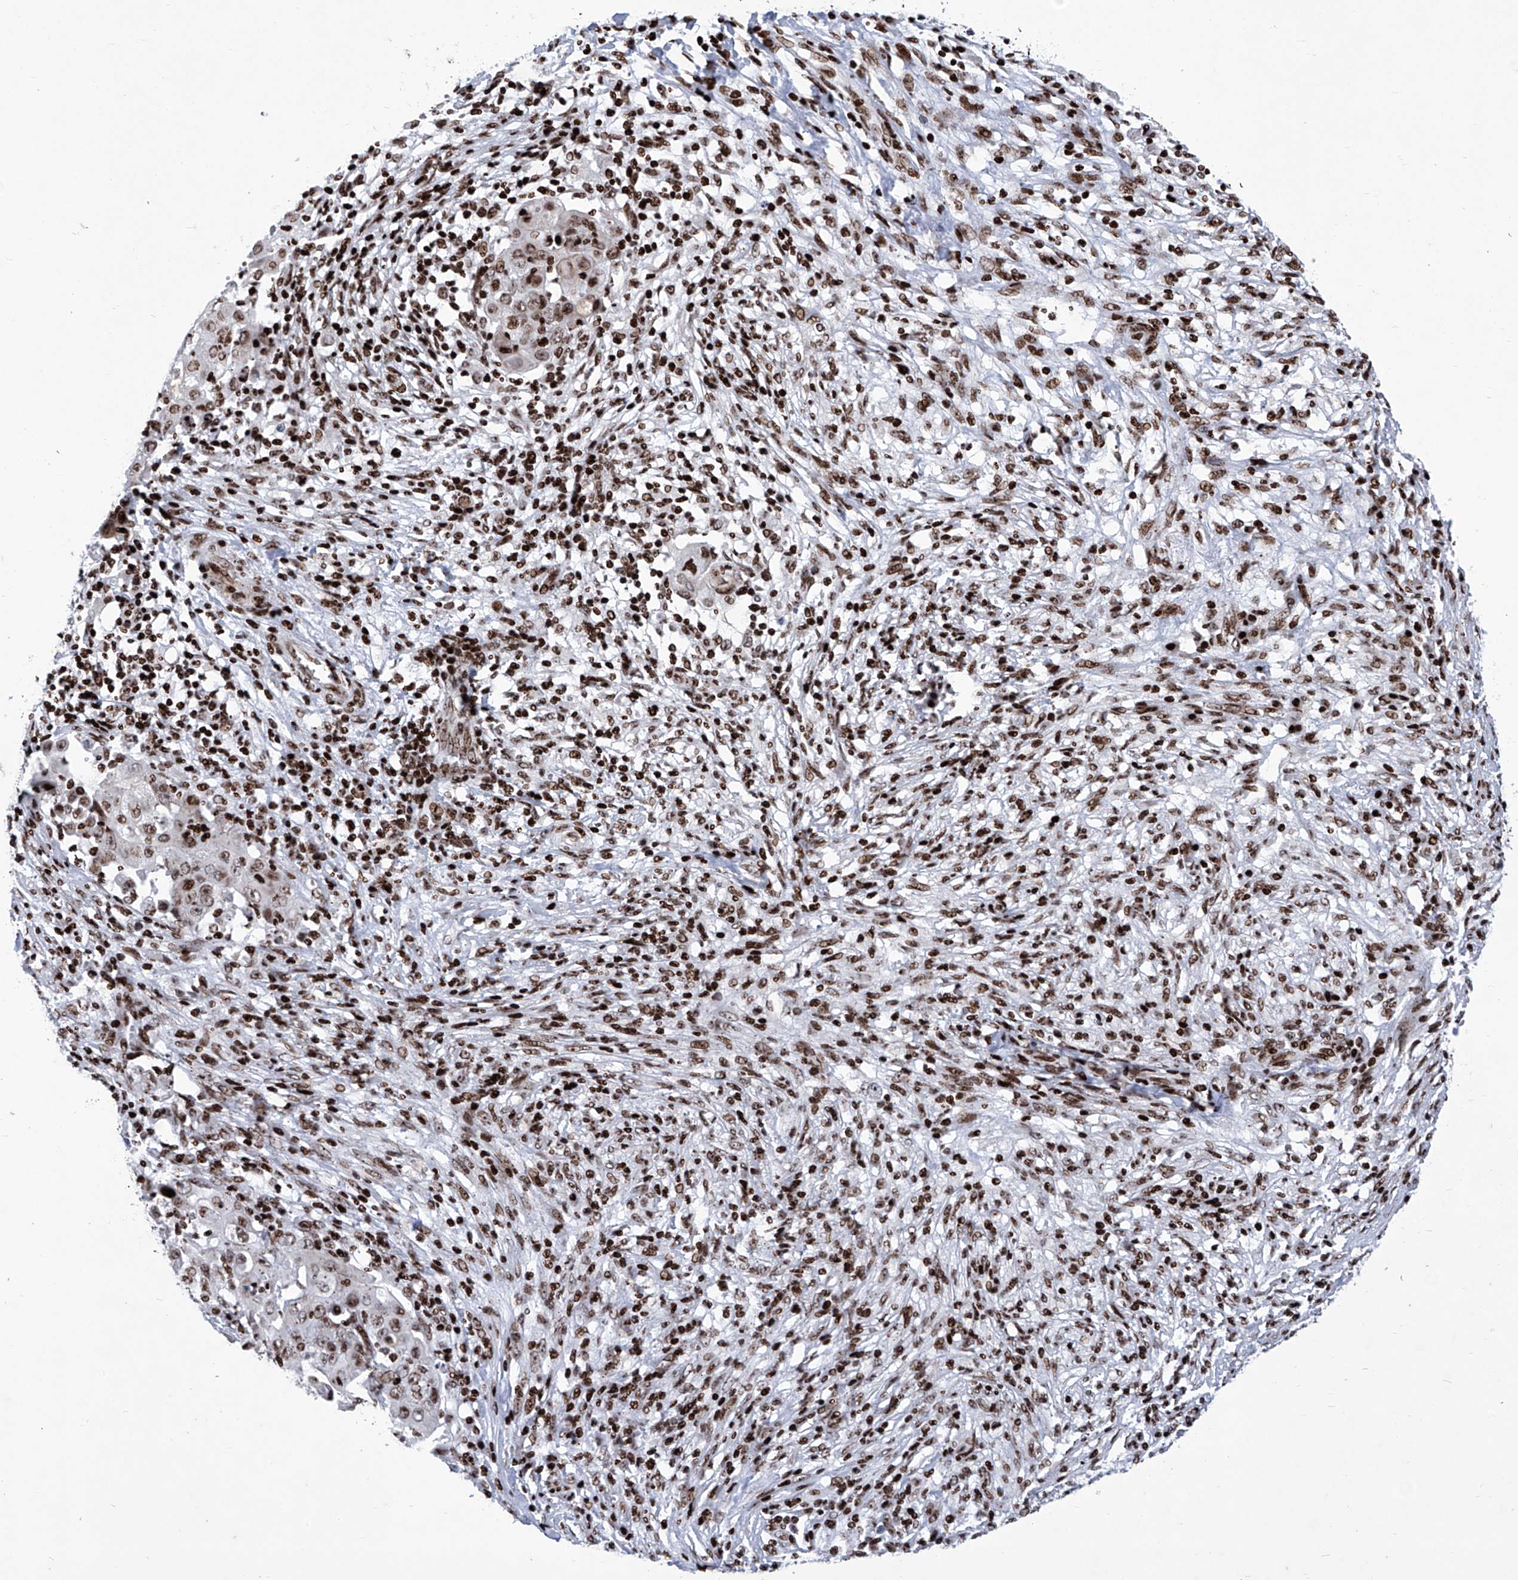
{"staining": {"intensity": "moderate", "quantity": ">75%", "location": "nuclear"}, "tissue": "ovarian cancer", "cell_type": "Tumor cells", "image_type": "cancer", "snomed": [{"axis": "morphology", "description": "Carcinoma, endometroid"}, {"axis": "topography", "description": "Ovary"}], "caption": "Immunohistochemical staining of ovarian cancer (endometroid carcinoma) reveals medium levels of moderate nuclear protein expression in about >75% of tumor cells.", "gene": "HEY2", "patient": {"sex": "female", "age": 42}}